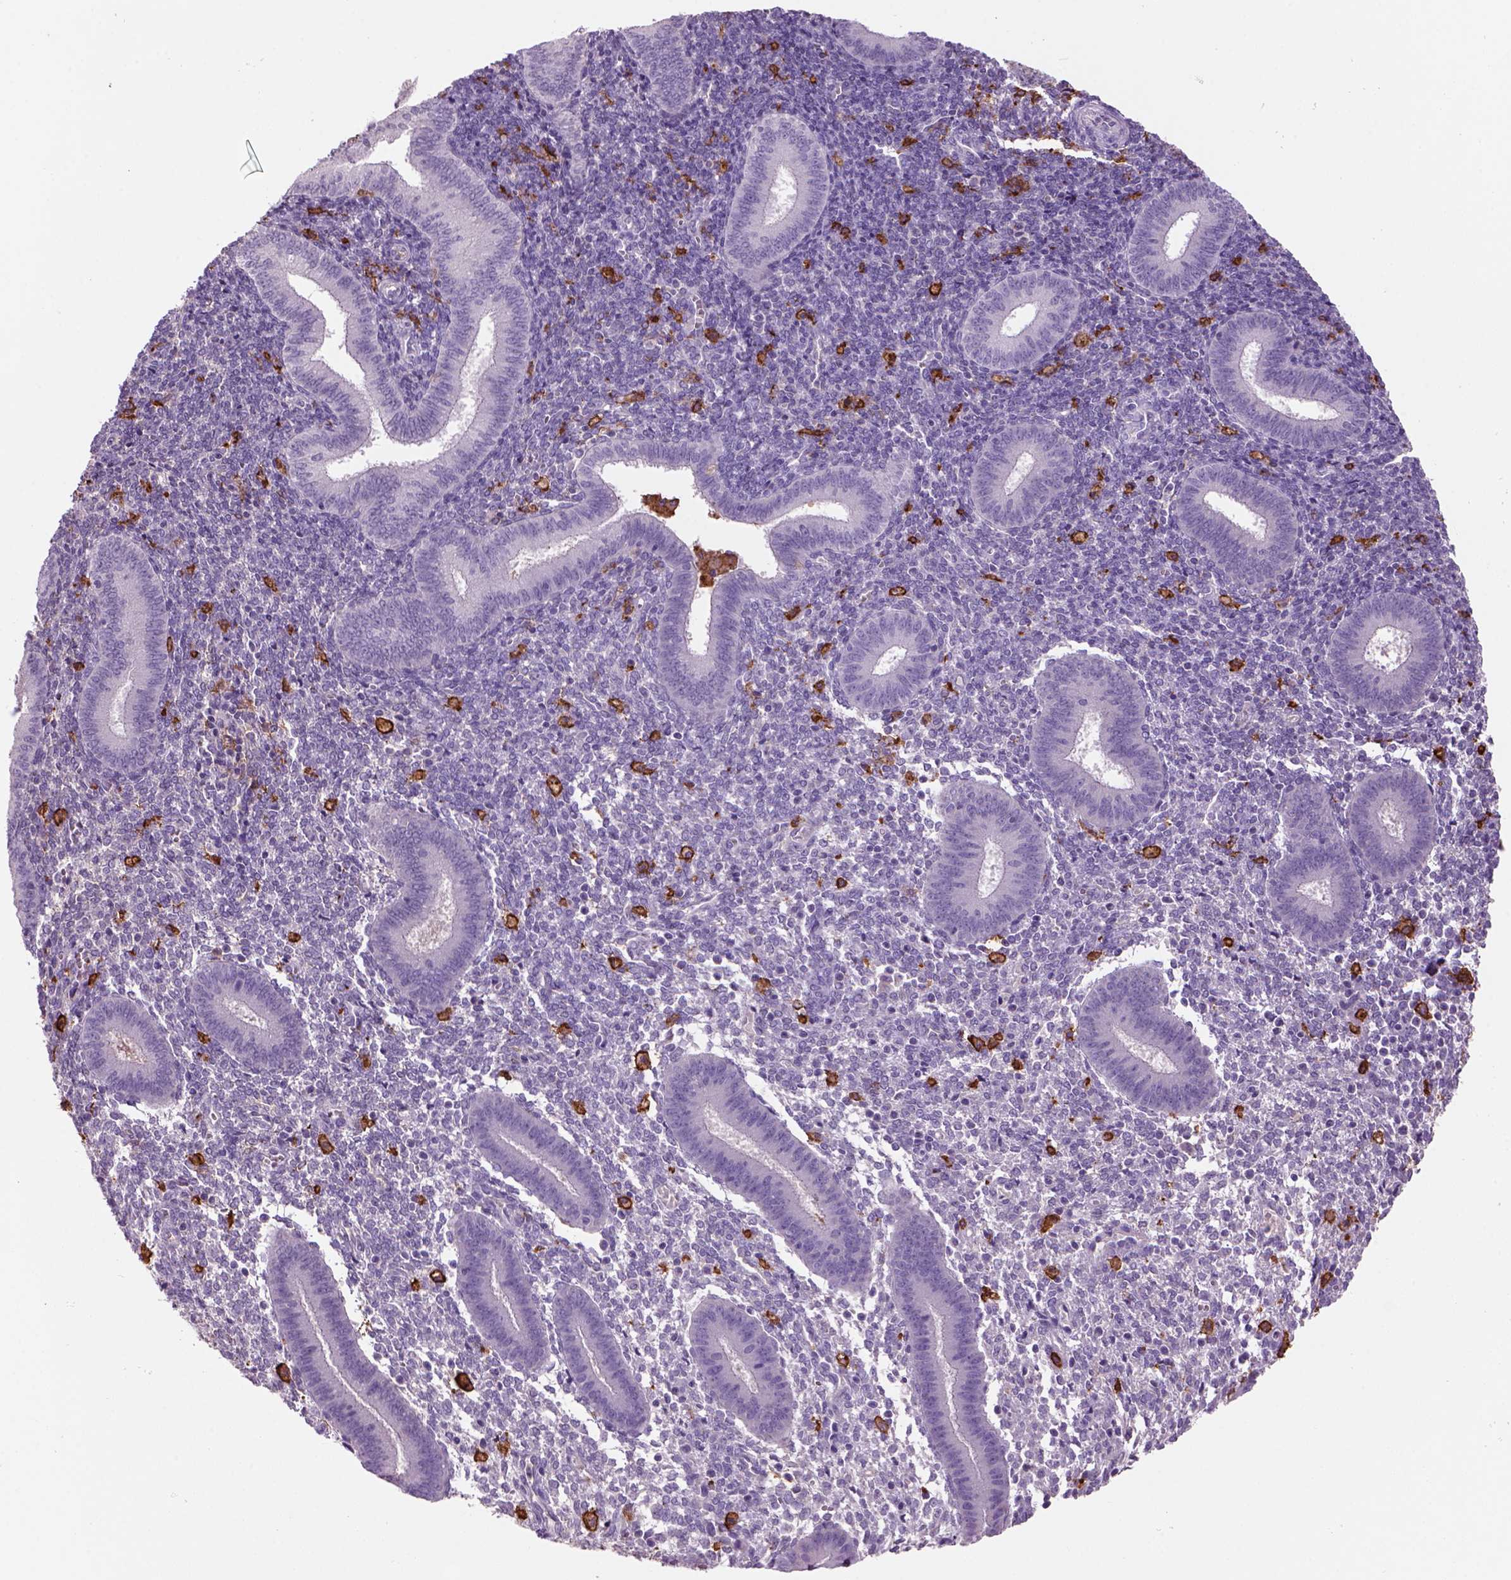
{"staining": {"intensity": "negative", "quantity": "none", "location": "none"}, "tissue": "endometrium", "cell_type": "Cells in endometrial stroma", "image_type": "normal", "snomed": [{"axis": "morphology", "description": "Normal tissue, NOS"}, {"axis": "topography", "description": "Endometrium"}], "caption": "An immunohistochemistry (IHC) histopathology image of normal endometrium is shown. There is no staining in cells in endometrial stroma of endometrium.", "gene": "CD14", "patient": {"sex": "female", "age": 25}}